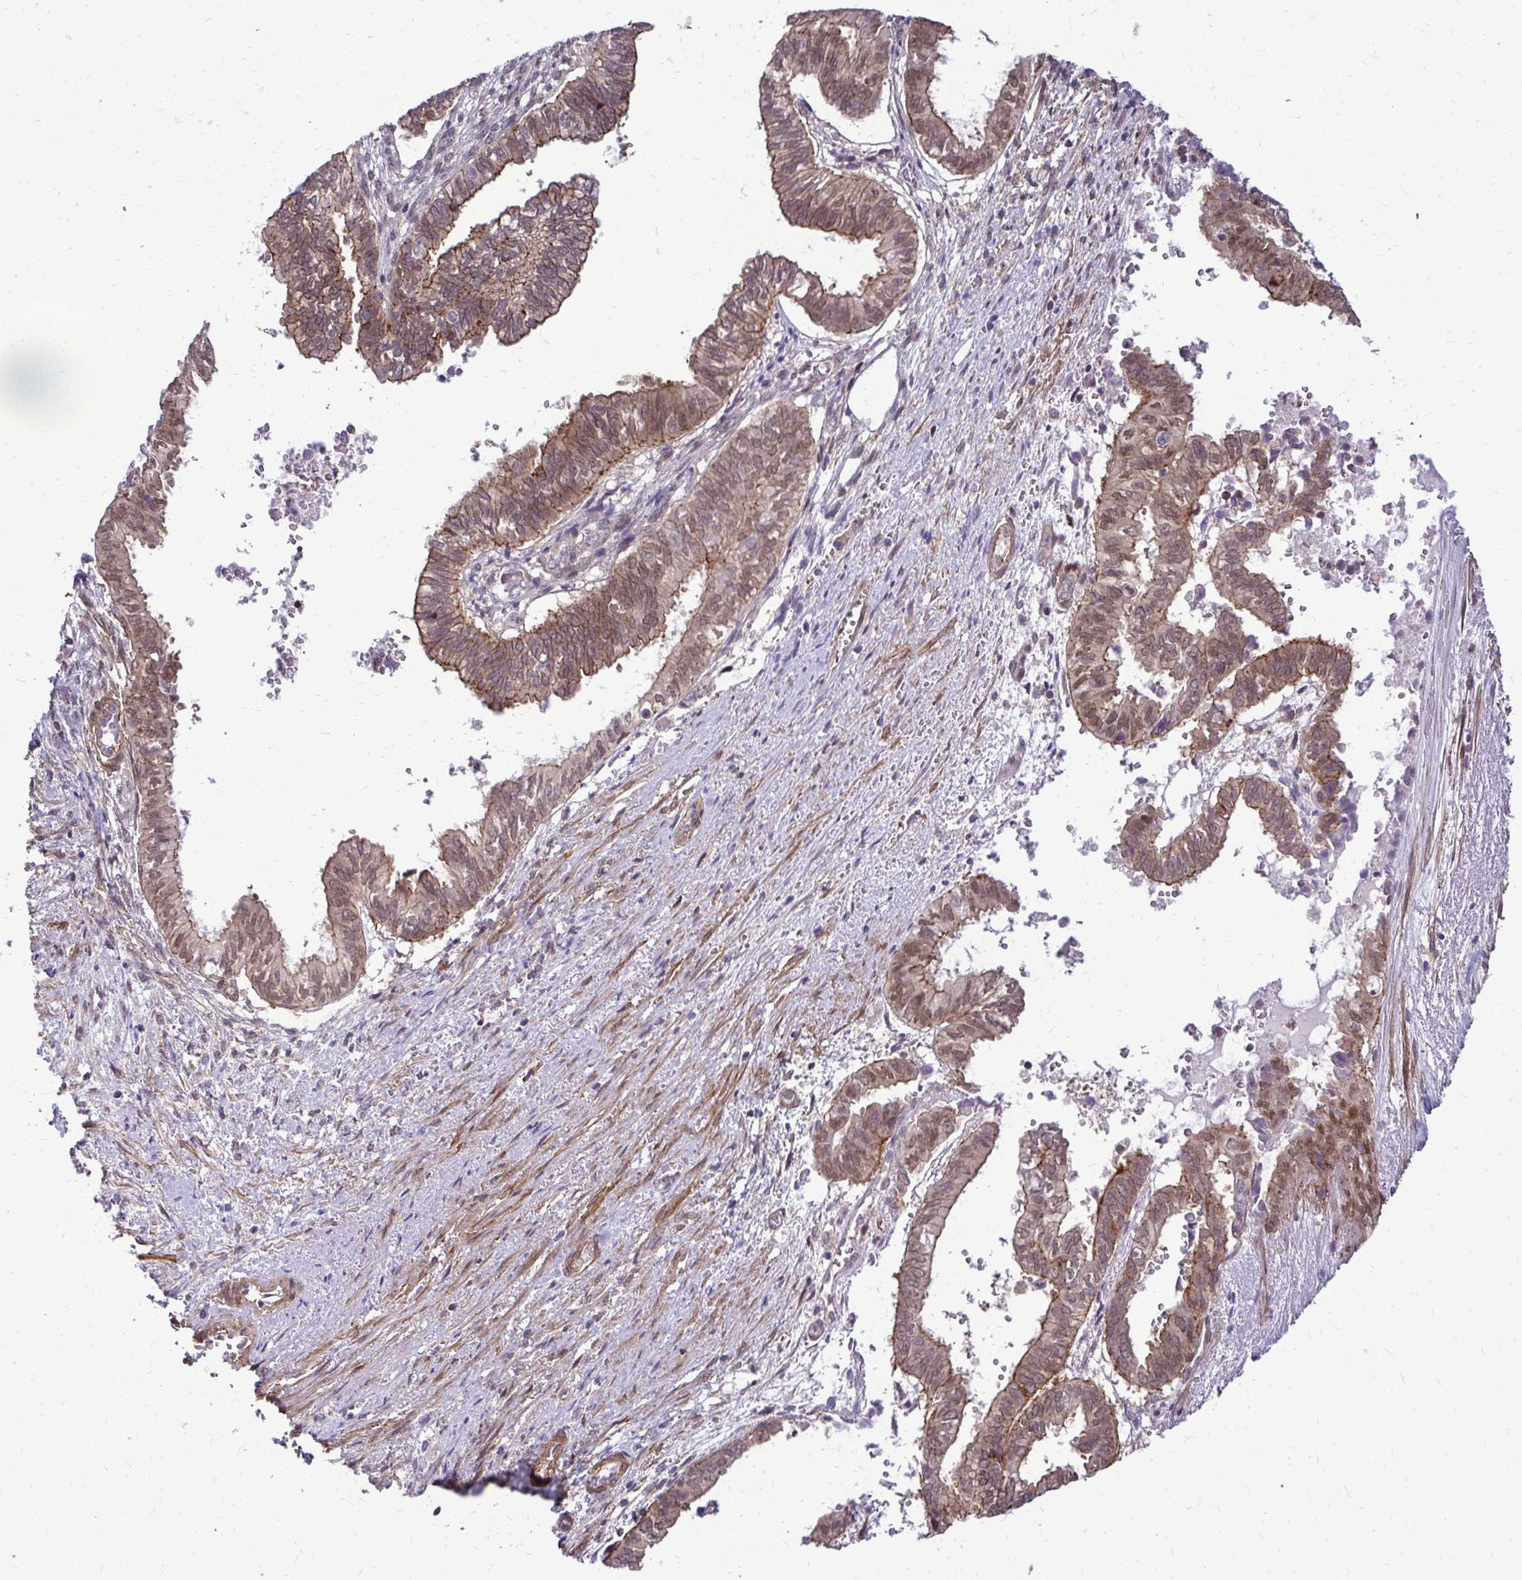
{"staining": {"intensity": "moderate", "quantity": "25%-75%", "location": "cytoplasmic/membranous"}, "tissue": "ovarian cancer", "cell_type": "Tumor cells", "image_type": "cancer", "snomed": [{"axis": "morphology", "description": "Carcinoma, endometroid"}, {"axis": "topography", "description": "Ovary"}], "caption": "The micrograph displays staining of ovarian endometroid carcinoma, revealing moderate cytoplasmic/membranous protein staining (brown color) within tumor cells.", "gene": "TRIP6", "patient": {"sex": "female", "age": 64}}